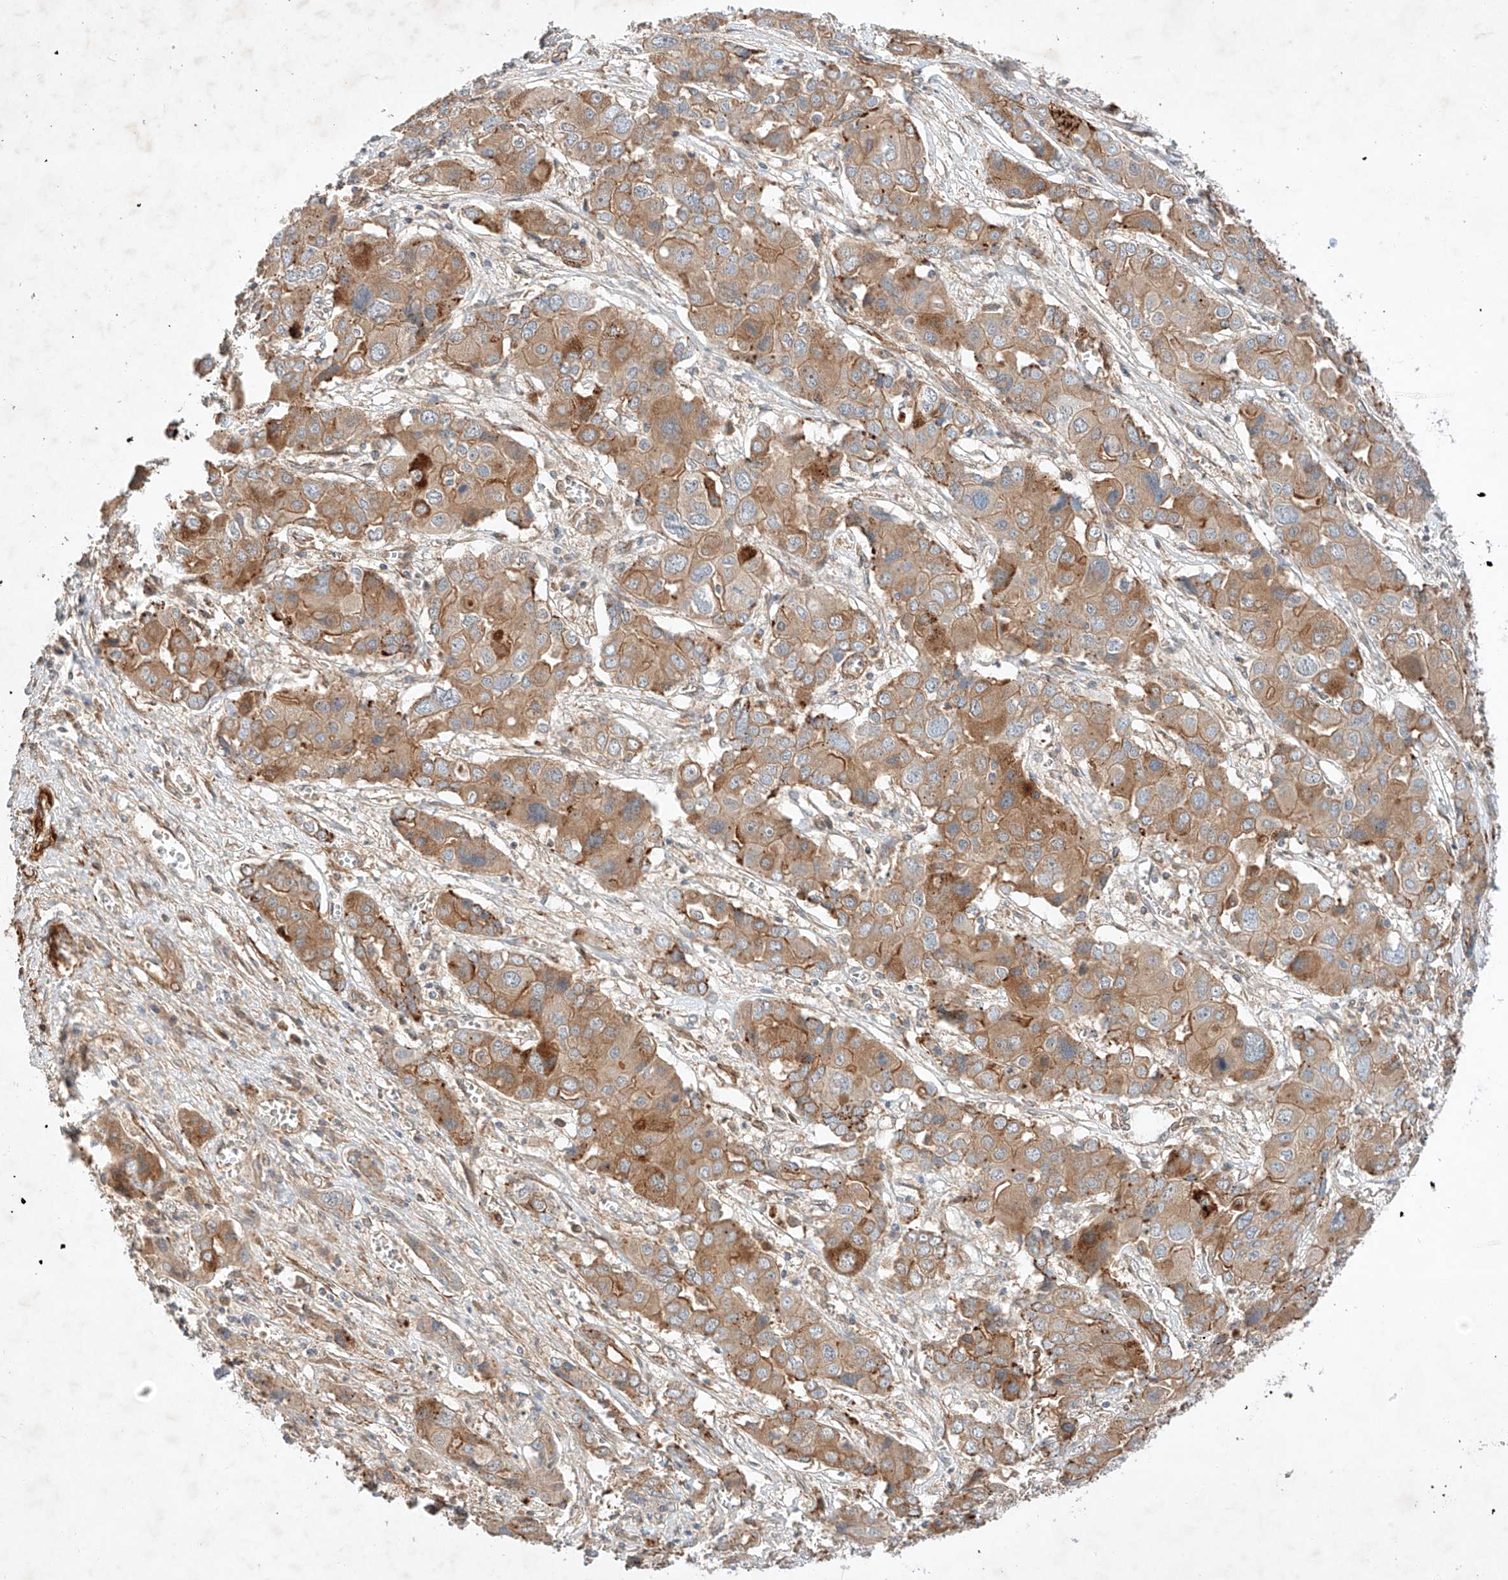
{"staining": {"intensity": "moderate", "quantity": ">75%", "location": "cytoplasmic/membranous"}, "tissue": "liver cancer", "cell_type": "Tumor cells", "image_type": "cancer", "snomed": [{"axis": "morphology", "description": "Cholangiocarcinoma"}, {"axis": "topography", "description": "Liver"}], "caption": "Immunohistochemical staining of cholangiocarcinoma (liver) exhibits medium levels of moderate cytoplasmic/membranous protein staining in approximately >75% of tumor cells. (Brightfield microscopy of DAB IHC at high magnification).", "gene": "ARHGAP33", "patient": {"sex": "male", "age": 67}}